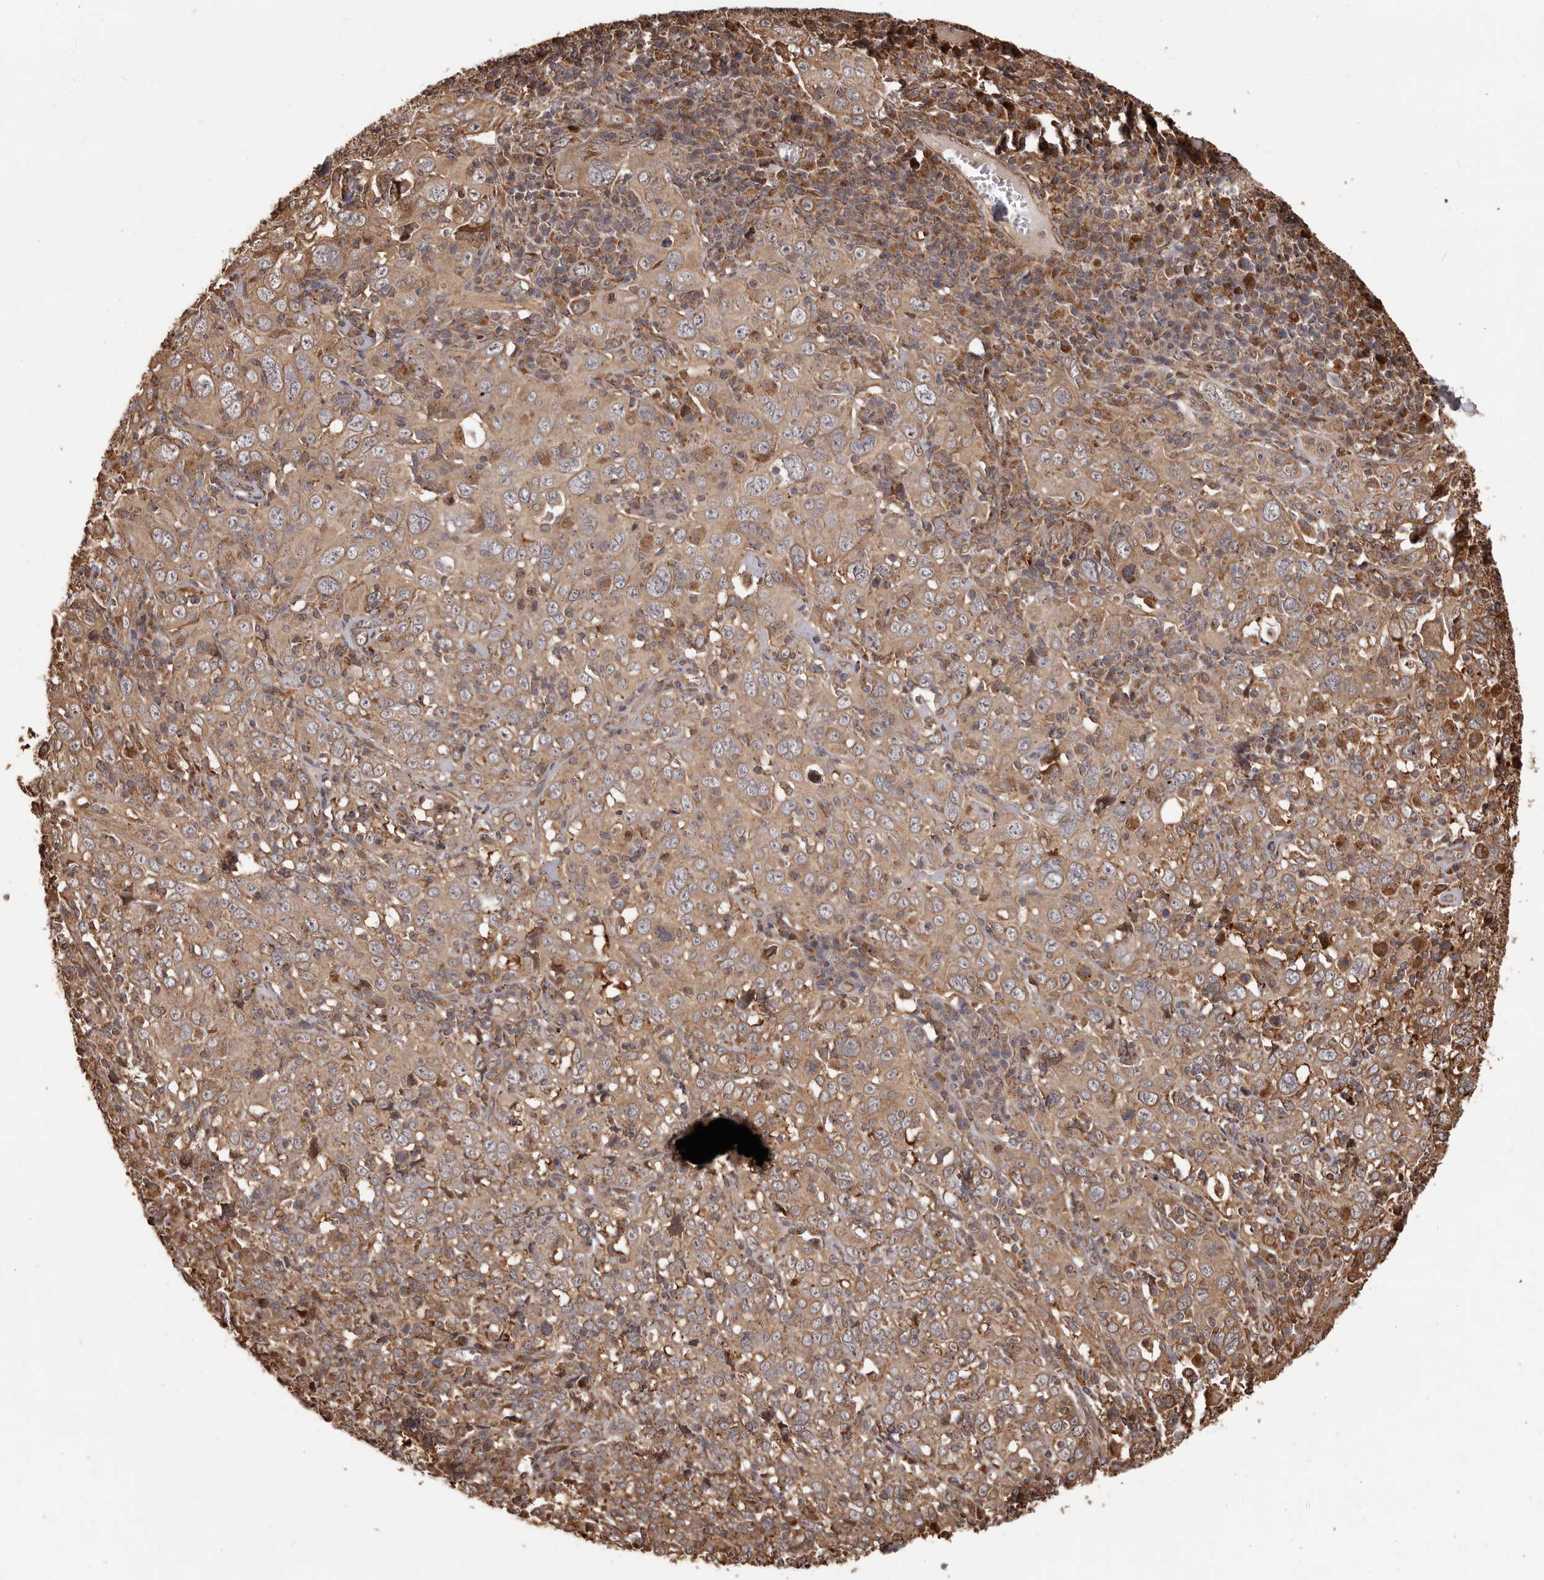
{"staining": {"intensity": "moderate", "quantity": ">75%", "location": "cytoplasmic/membranous"}, "tissue": "cervical cancer", "cell_type": "Tumor cells", "image_type": "cancer", "snomed": [{"axis": "morphology", "description": "Squamous cell carcinoma, NOS"}, {"axis": "topography", "description": "Cervix"}], "caption": "A medium amount of moderate cytoplasmic/membranous expression is appreciated in approximately >75% of tumor cells in cervical cancer tissue. Immunohistochemistry stains the protein in brown and the nuclei are stained blue.", "gene": "MTO1", "patient": {"sex": "female", "age": 46}}